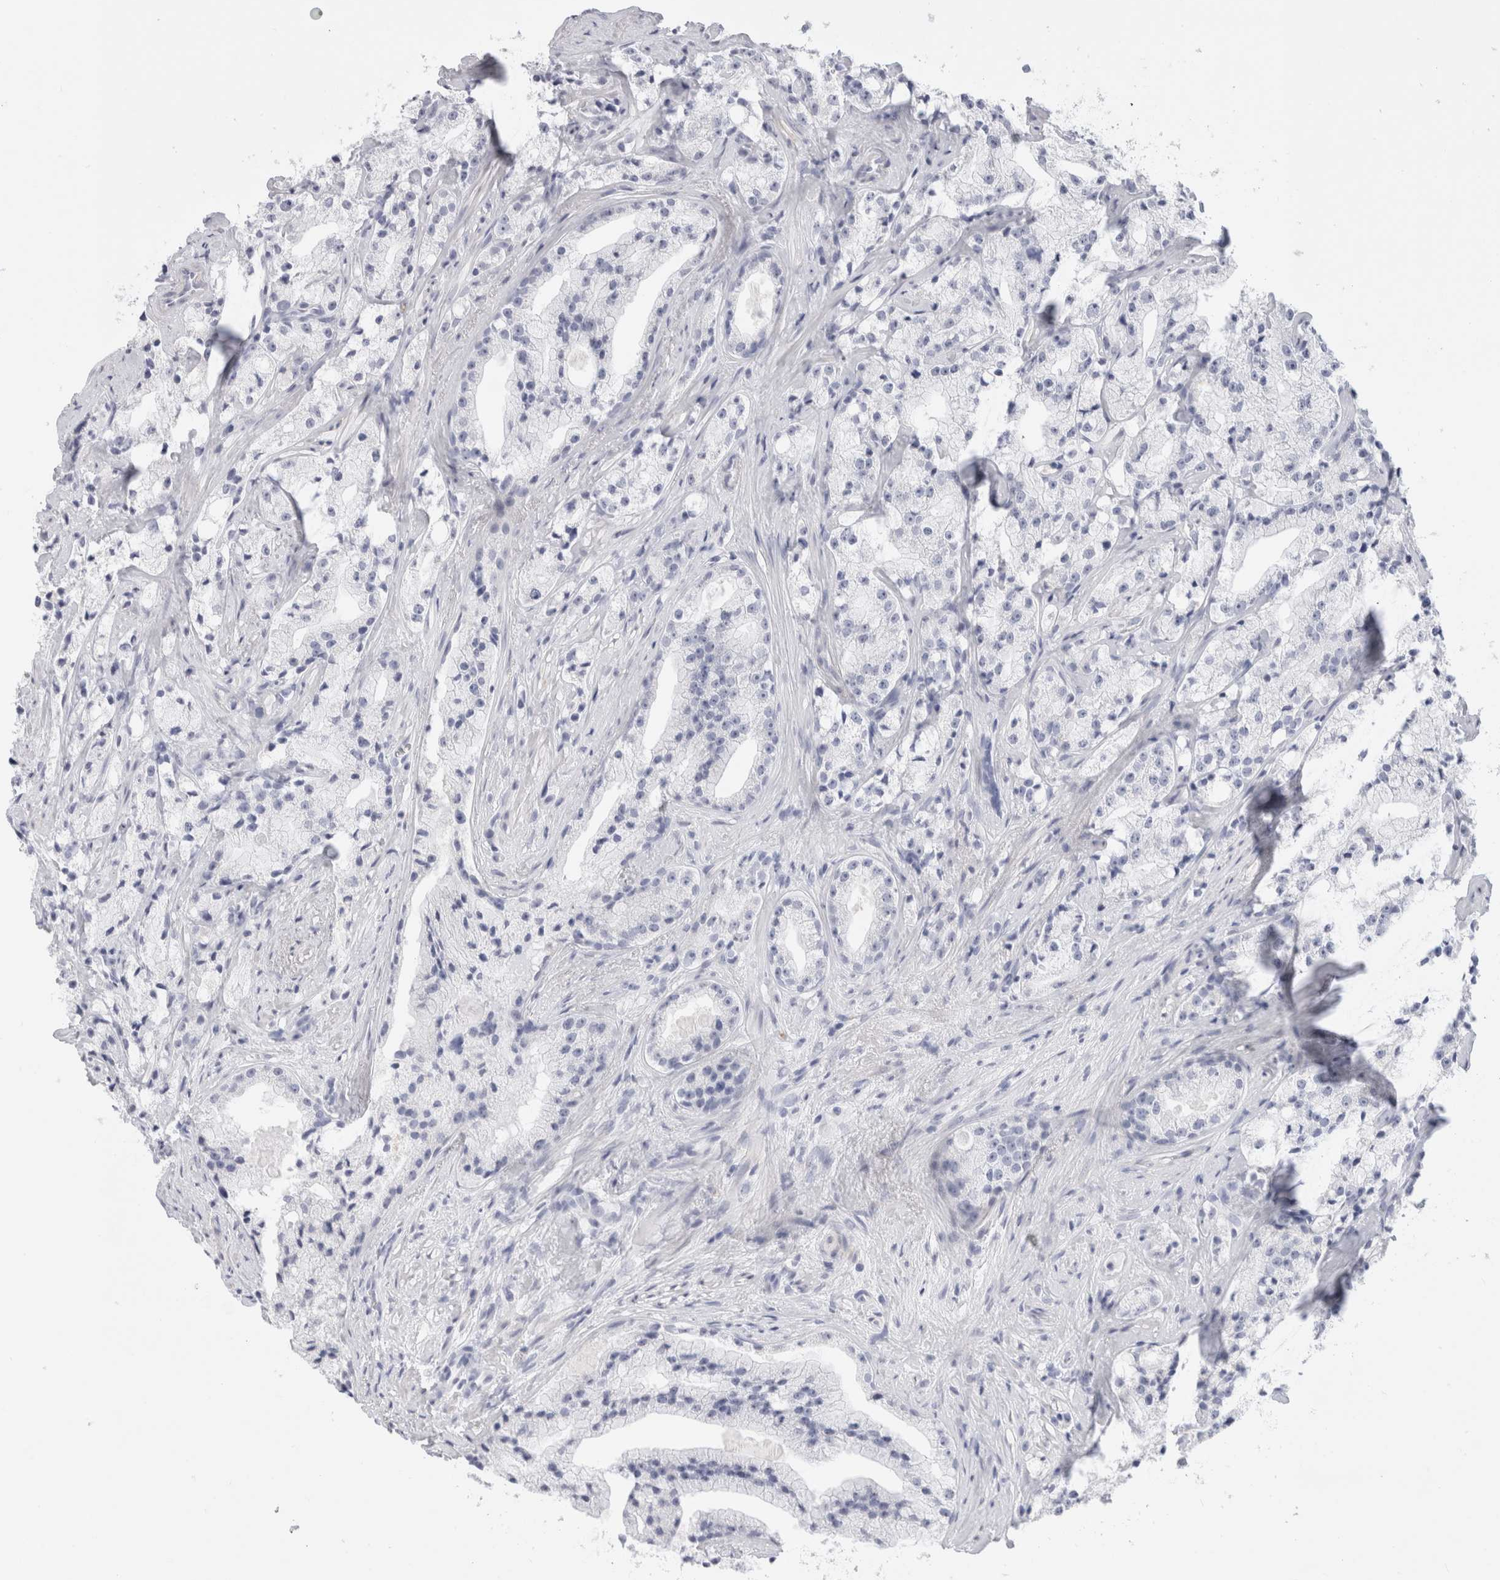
{"staining": {"intensity": "negative", "quantity": "none", "location": "none"}, "tissue": "prostate cancer", "cell_type": "Tumor cells", "image_type": "cancer", "snomed": [{"axis": "morphology", "description": "Adenocarcinoma, High grade"}, {"axis": "topography", "description": "Prostate"}], "caption": "DAB immunohistochemical staining of human prostate cancer (high-grade adenocarcinoma) demonstrates no significant positivity in tumor cells.", "gene": "MUC15", "patient": {"sex": "male", "age": 64}}